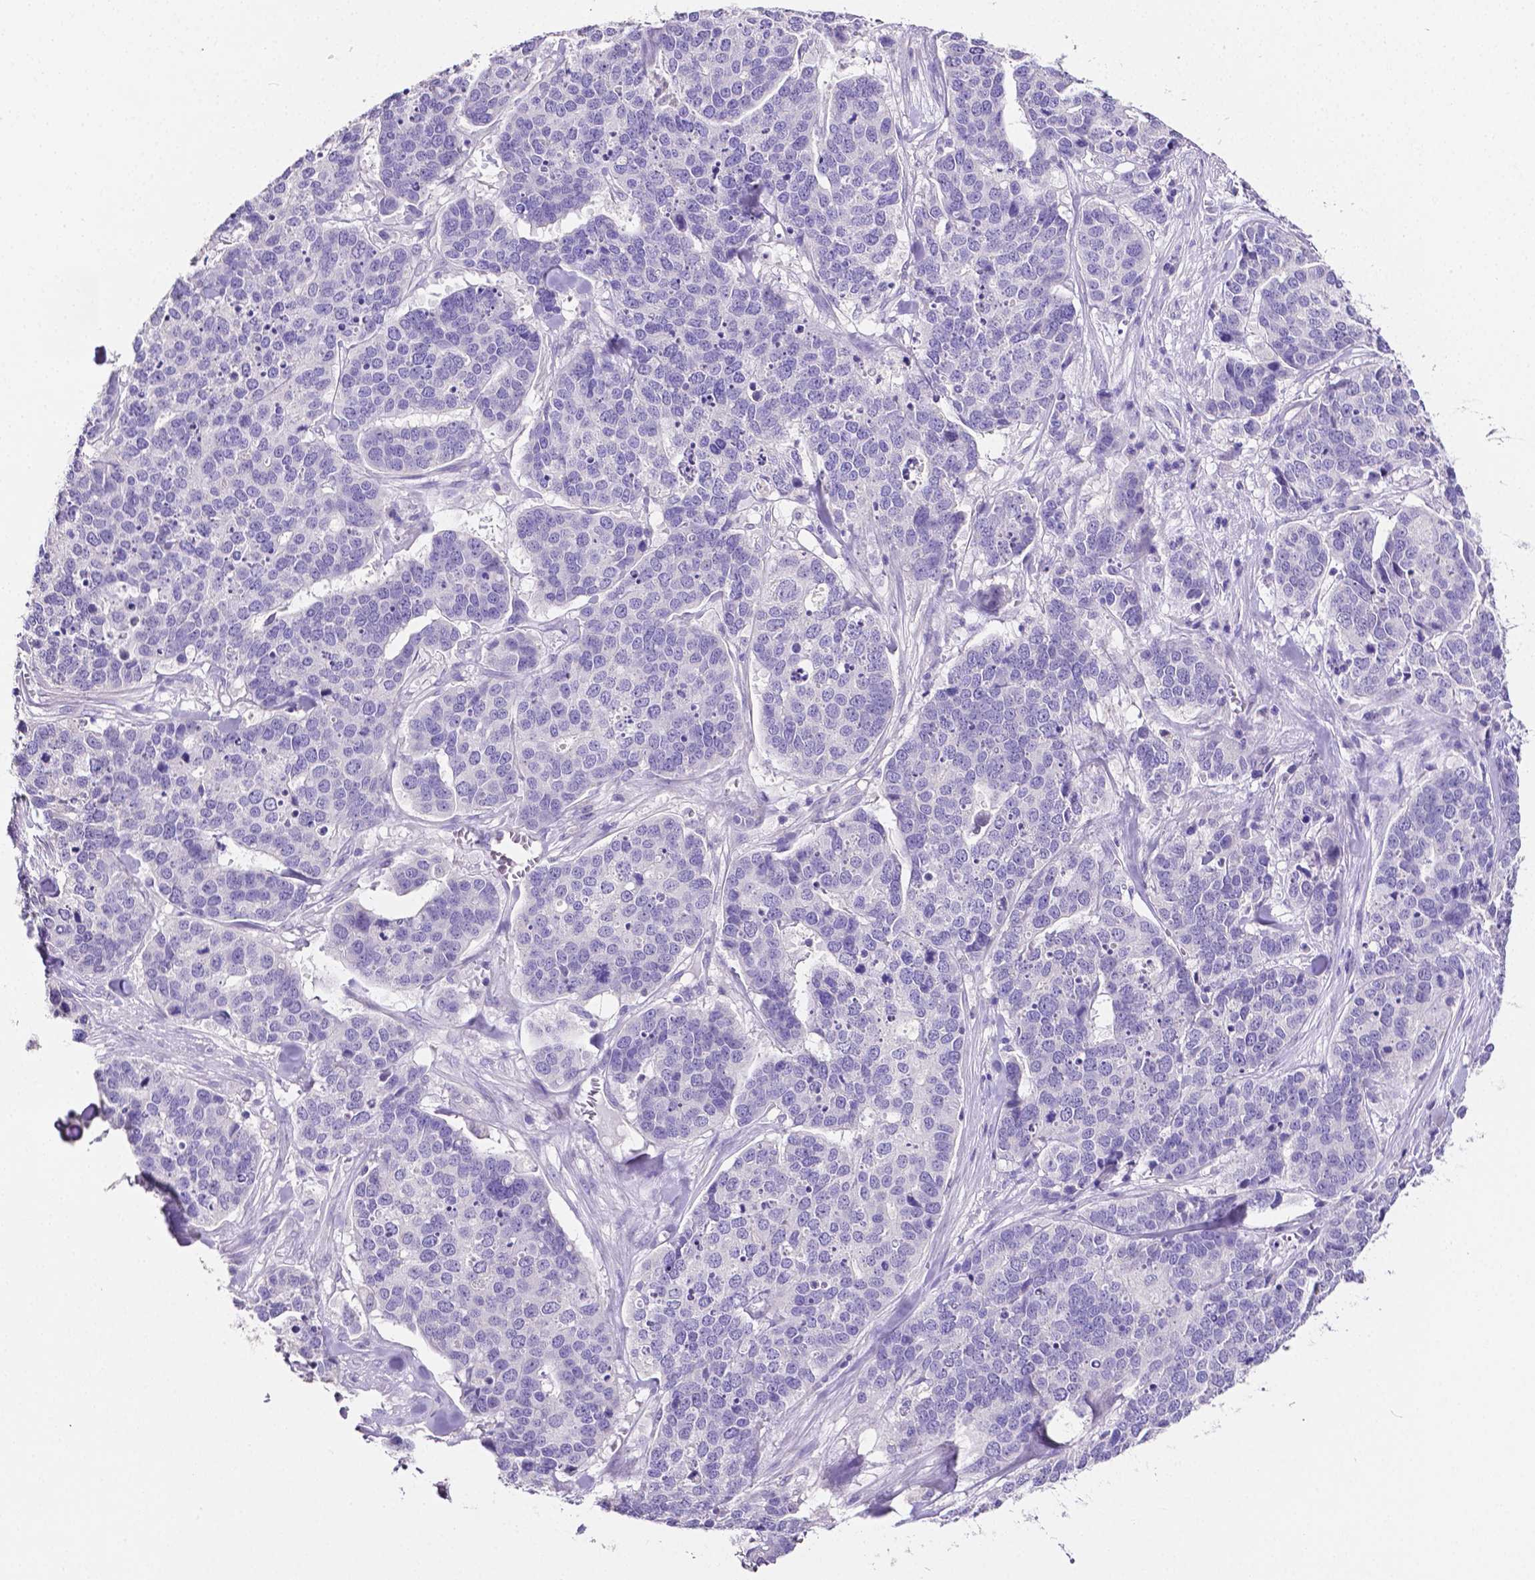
{"staining": {"intensity": "negative", "quantity": "none", "location": "none"}, "tissue": "ovarian cancer", "cell_type": "Tumor cells", "image_type": "cancer", "snomed": [{"axis": "morphology", "description": "Carcinoma, endometroid"}, {"axis": "topography", "description": "Ovary"}], "caption": "Immunohistochemistry (IHC) histopathology image of neoplastic tissue: ovarian cancer stained with DAB (3,3'-diaminobenzidine) exhibits no significant protein staining in tumor cells.", "gene": "SLC22A2", "patient": {"sex": "female", "age": 65}}